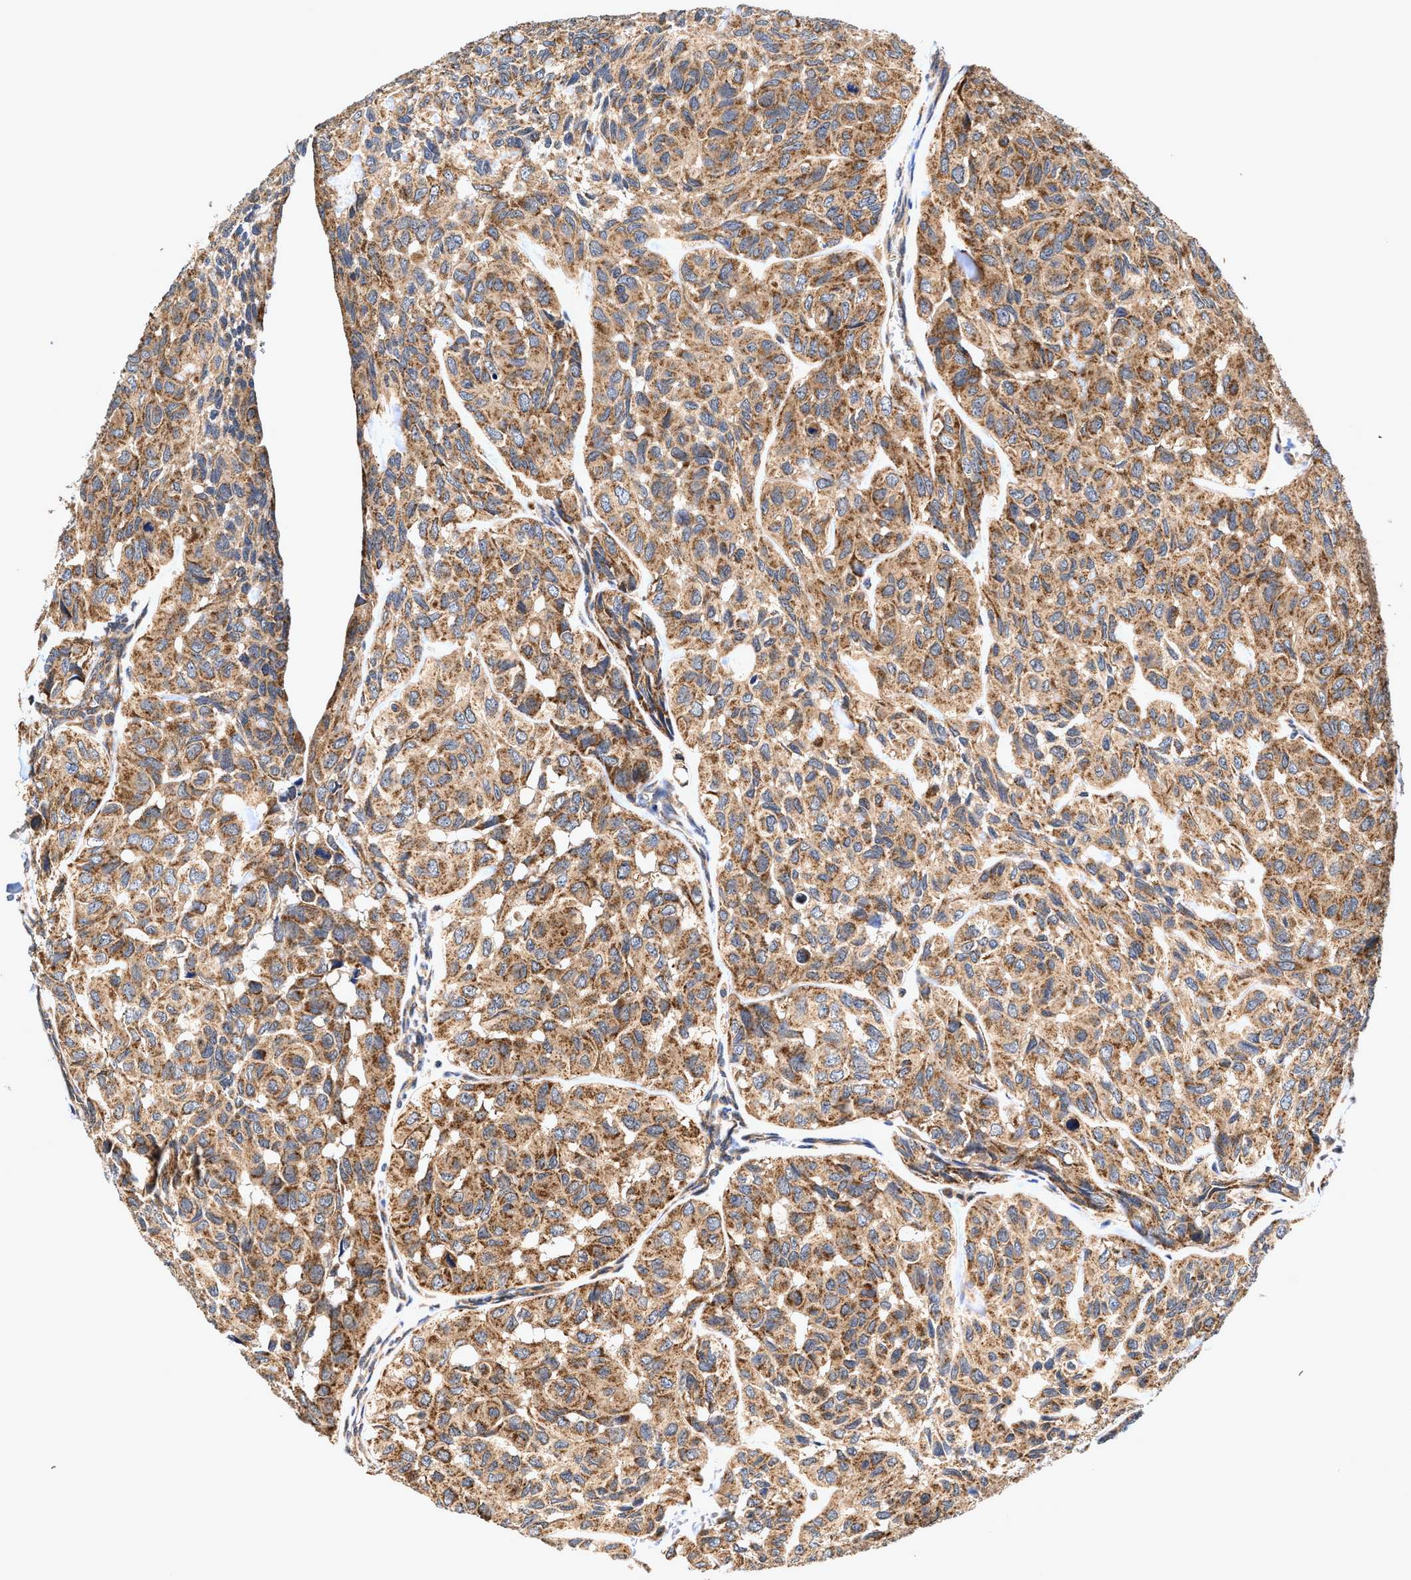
{"staining": {"intensity": "moderate", "quantity": ">75%", "location": "cytoplasmic/membranous"}, "tissue": "head and neck cancer", "cell_type": "Tumor cells", "image_type": "cancer", "snomed": [{"axis": "morphology", "description": "Adenocarcinoma, NOS"}, {"axis": "topography", "description": "Salivary gland, NOS"}, {"axis": "topography", "description": "Head-Neck"}], "caption": "Human head and neck cancer (adenocarcinoma) stained with a brown dye exhibits moderate cytoplasmic/membranous positive staining in approximately >75% of tumor cells.", "gene": "EFNA4", "patient": {"sex": "female", "age": 76}}